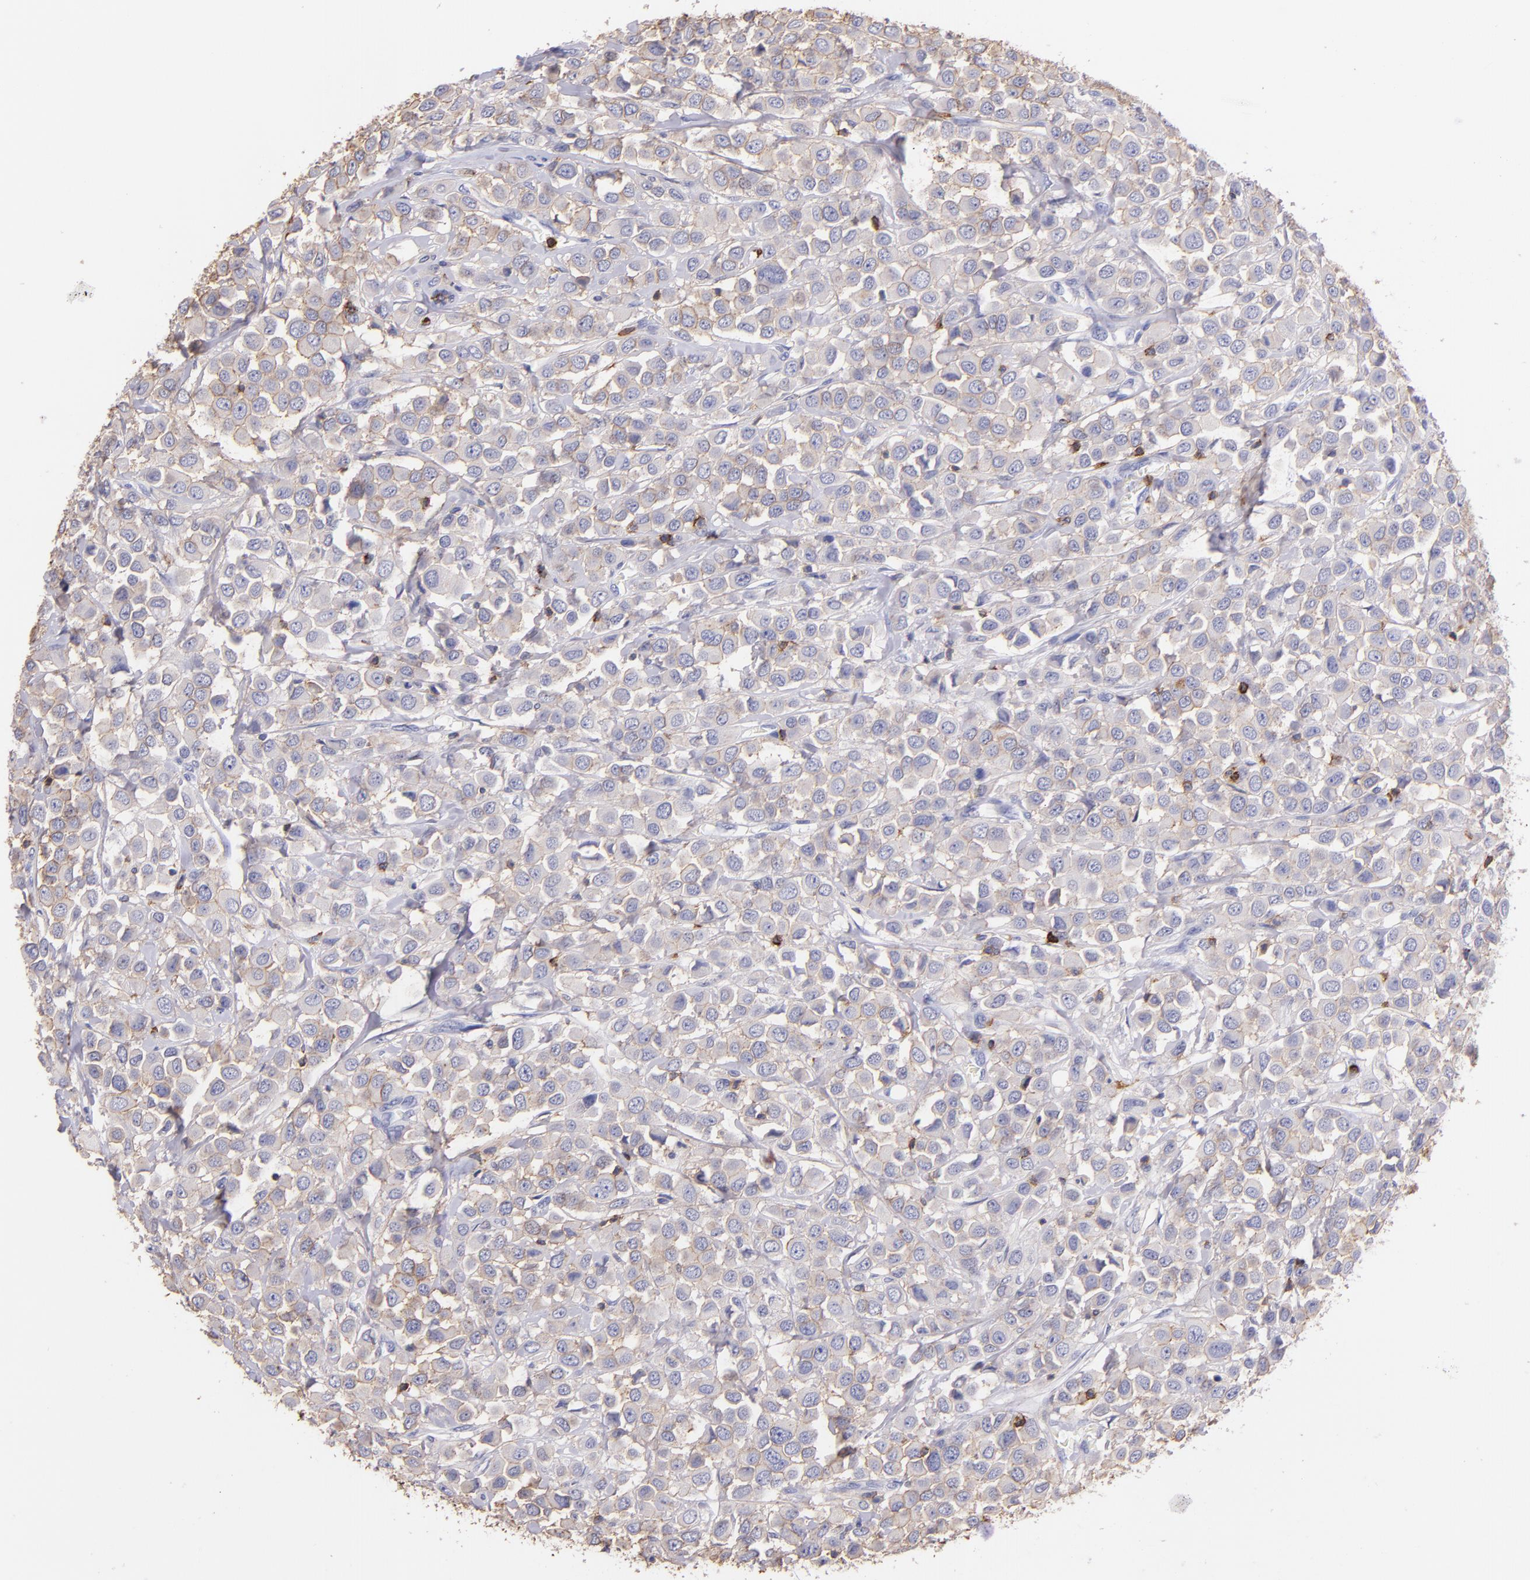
{"staining": {"intensity": "weak", "quantity": ">75%", "location": "cytoplasmic/membranous"}, "tissue": "breast cancer", "cell_type": "Tumor cells", "image_type": "cancer", "snomed": [{"axis": "morphology", "description": "Duct carcinoma"}, {"axis": "topography", "description": "Breast"}], "caption": "Breast cancer (infiltrating ductal carcinoma) tissue reveals weak cytoplasmic/membranous staining in approximately >75% of tumor cells", "gene": "SPN", "patient": {"sex": "female", "age": 61}}